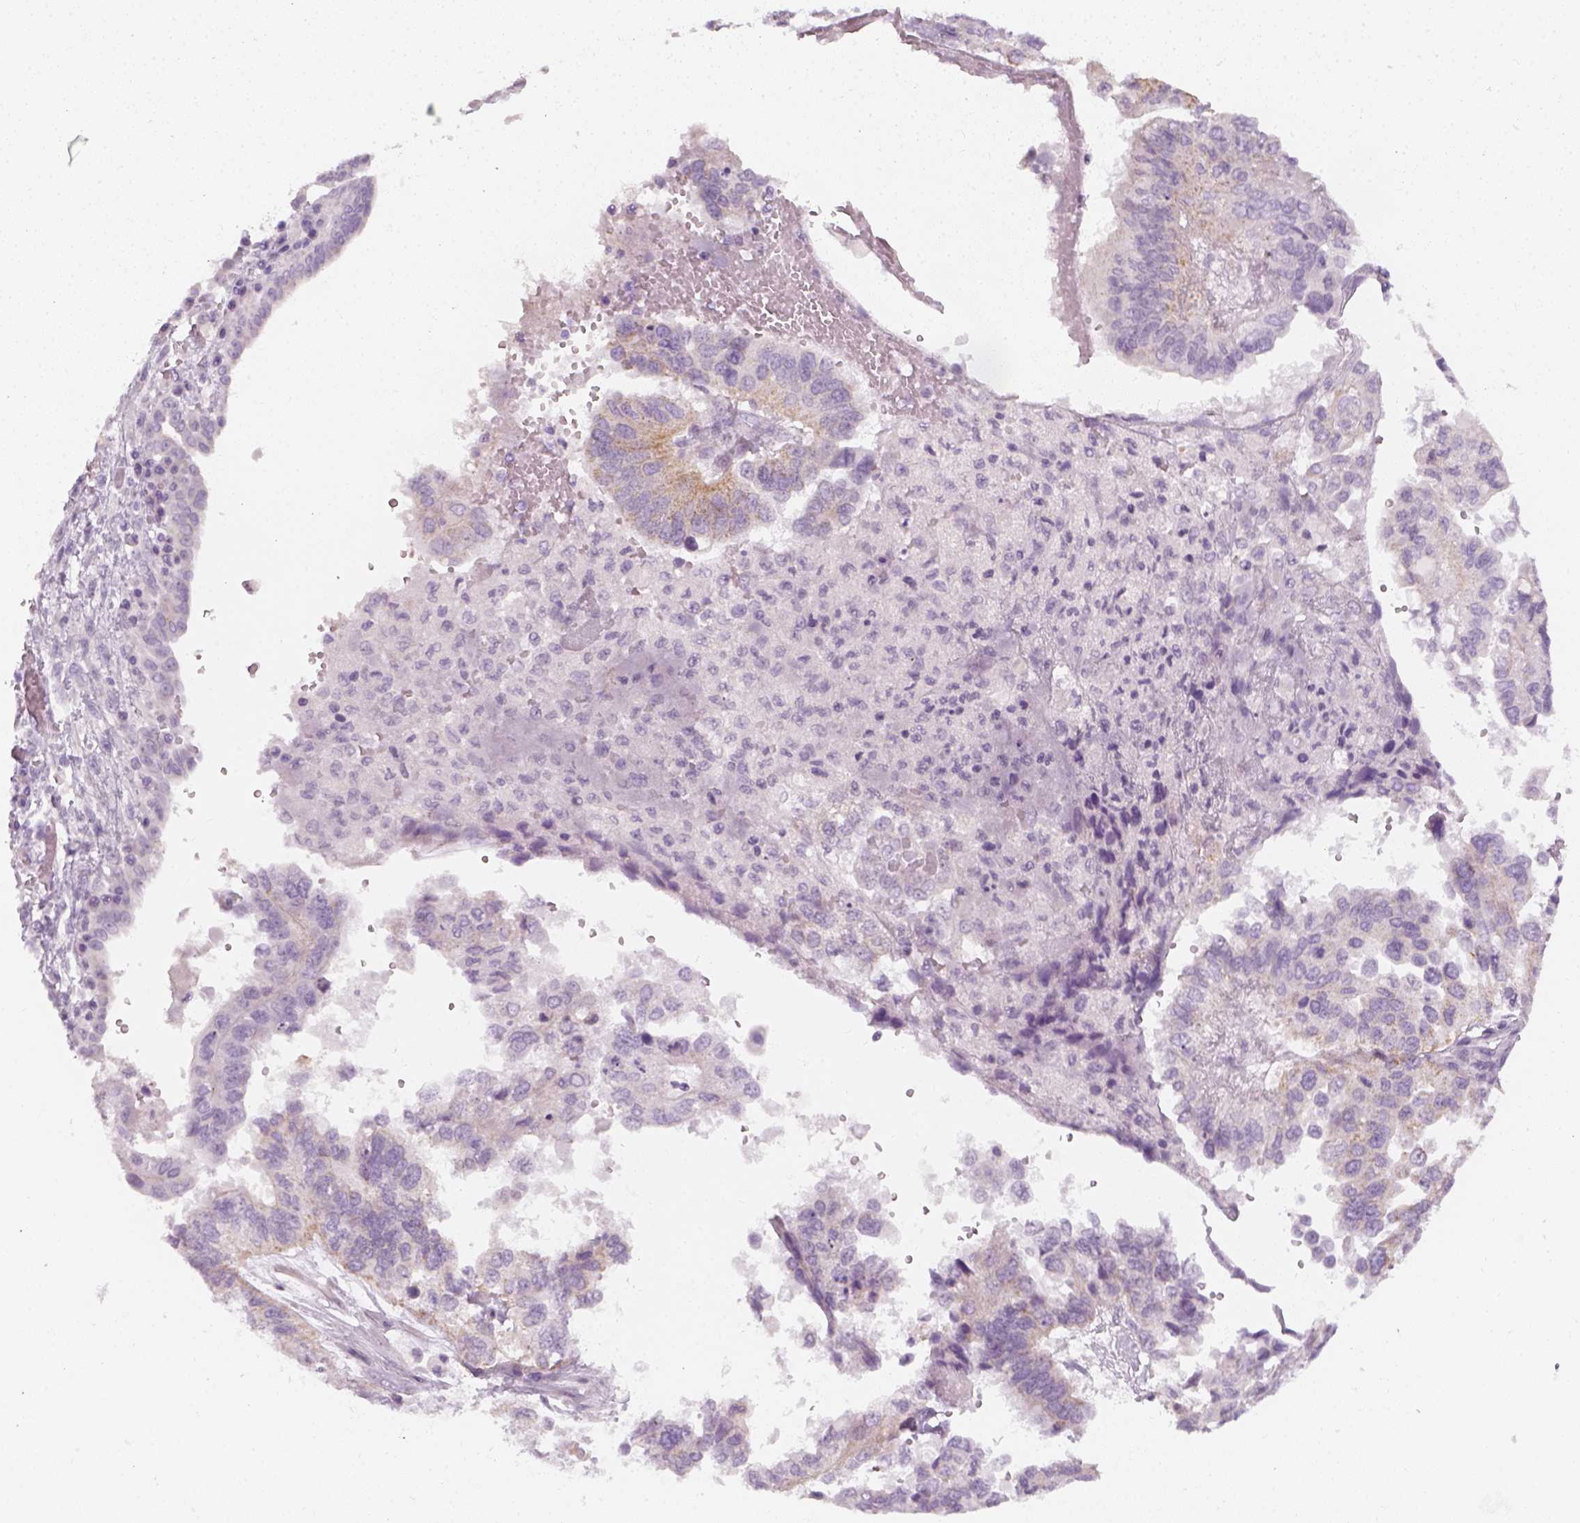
{"staining": {"intensity": "negative", "quantity": "none", "location": "none"}, "tissue": "ovarian cancer", "cell_type": "Tumor cells", "image_type": "cancer", "snomed": [{"axis": "morphology", "description": "Cystadenocarcinoma, serous, NOS"}, {"axis": "topography", "description": "Ovary"}], "caption": "This is a micrograph of IHC staining of serous cystadenocarcinoma (ovarian), which shows no positivity in tumor cells.", "gene": "PRAME", "patient": {"sex": "female", "age": 79}}